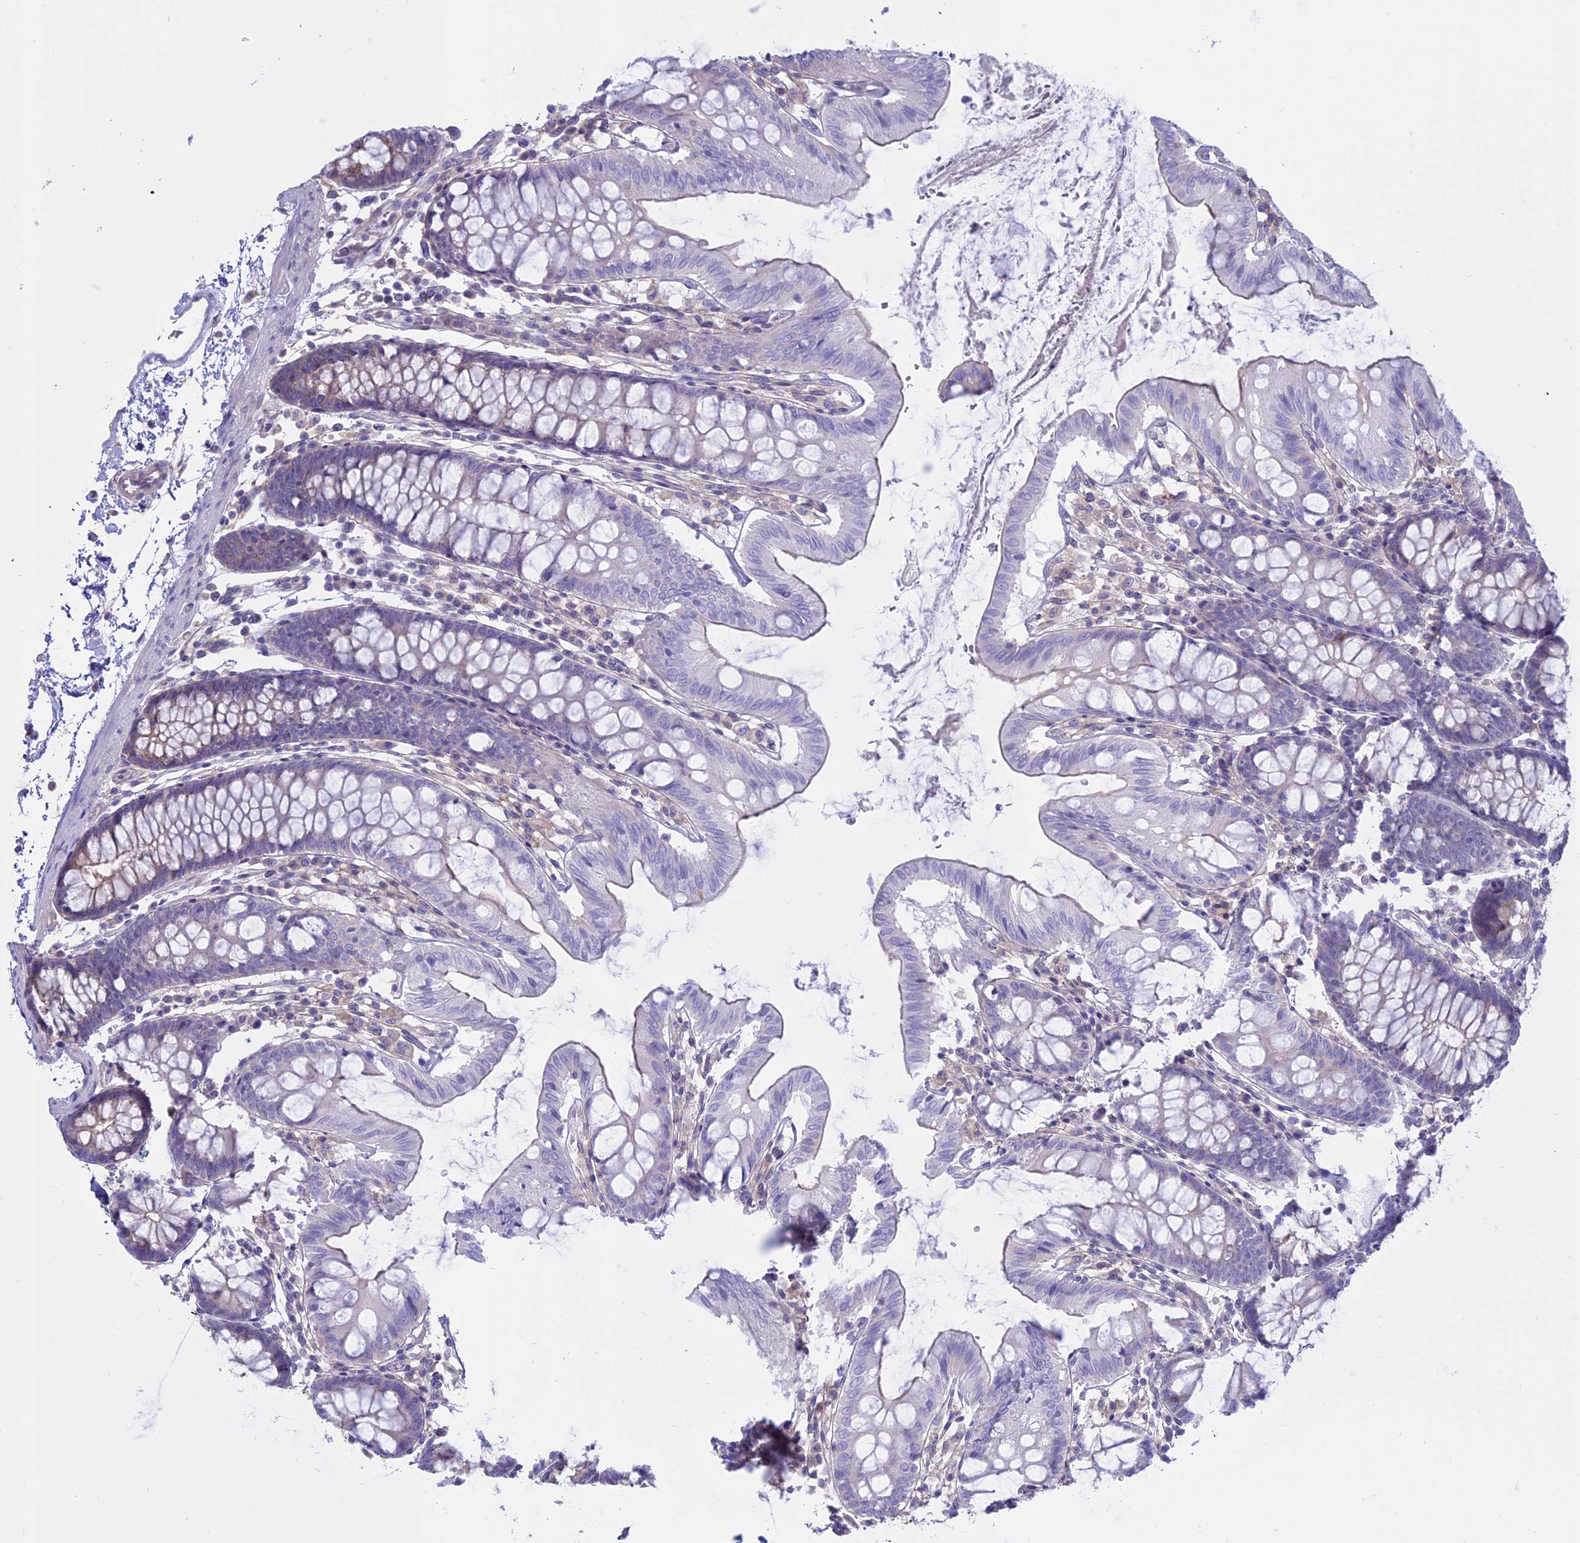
{"staining": {"intensity": "negative", "quantity": "none", "location": "none"}, "tissue": "colon", "cell_type": "Endothelial cells", "image_type": "normal", "snomed": [{"axis": "morphology", "description": "Normal tissue, NOS"}, {"axis": "topography", "description": "Colon"}], "caption": "Immunohistochemistry of unremarkable human colon demonstrates no expression in endothelial cells. (DAB (3,3'-diaminobenzidine) immunohistochemistry with hematoxylin counter stain).", "gene": "AHCYL1", "patient": {"sex": "male", "age": 75}}